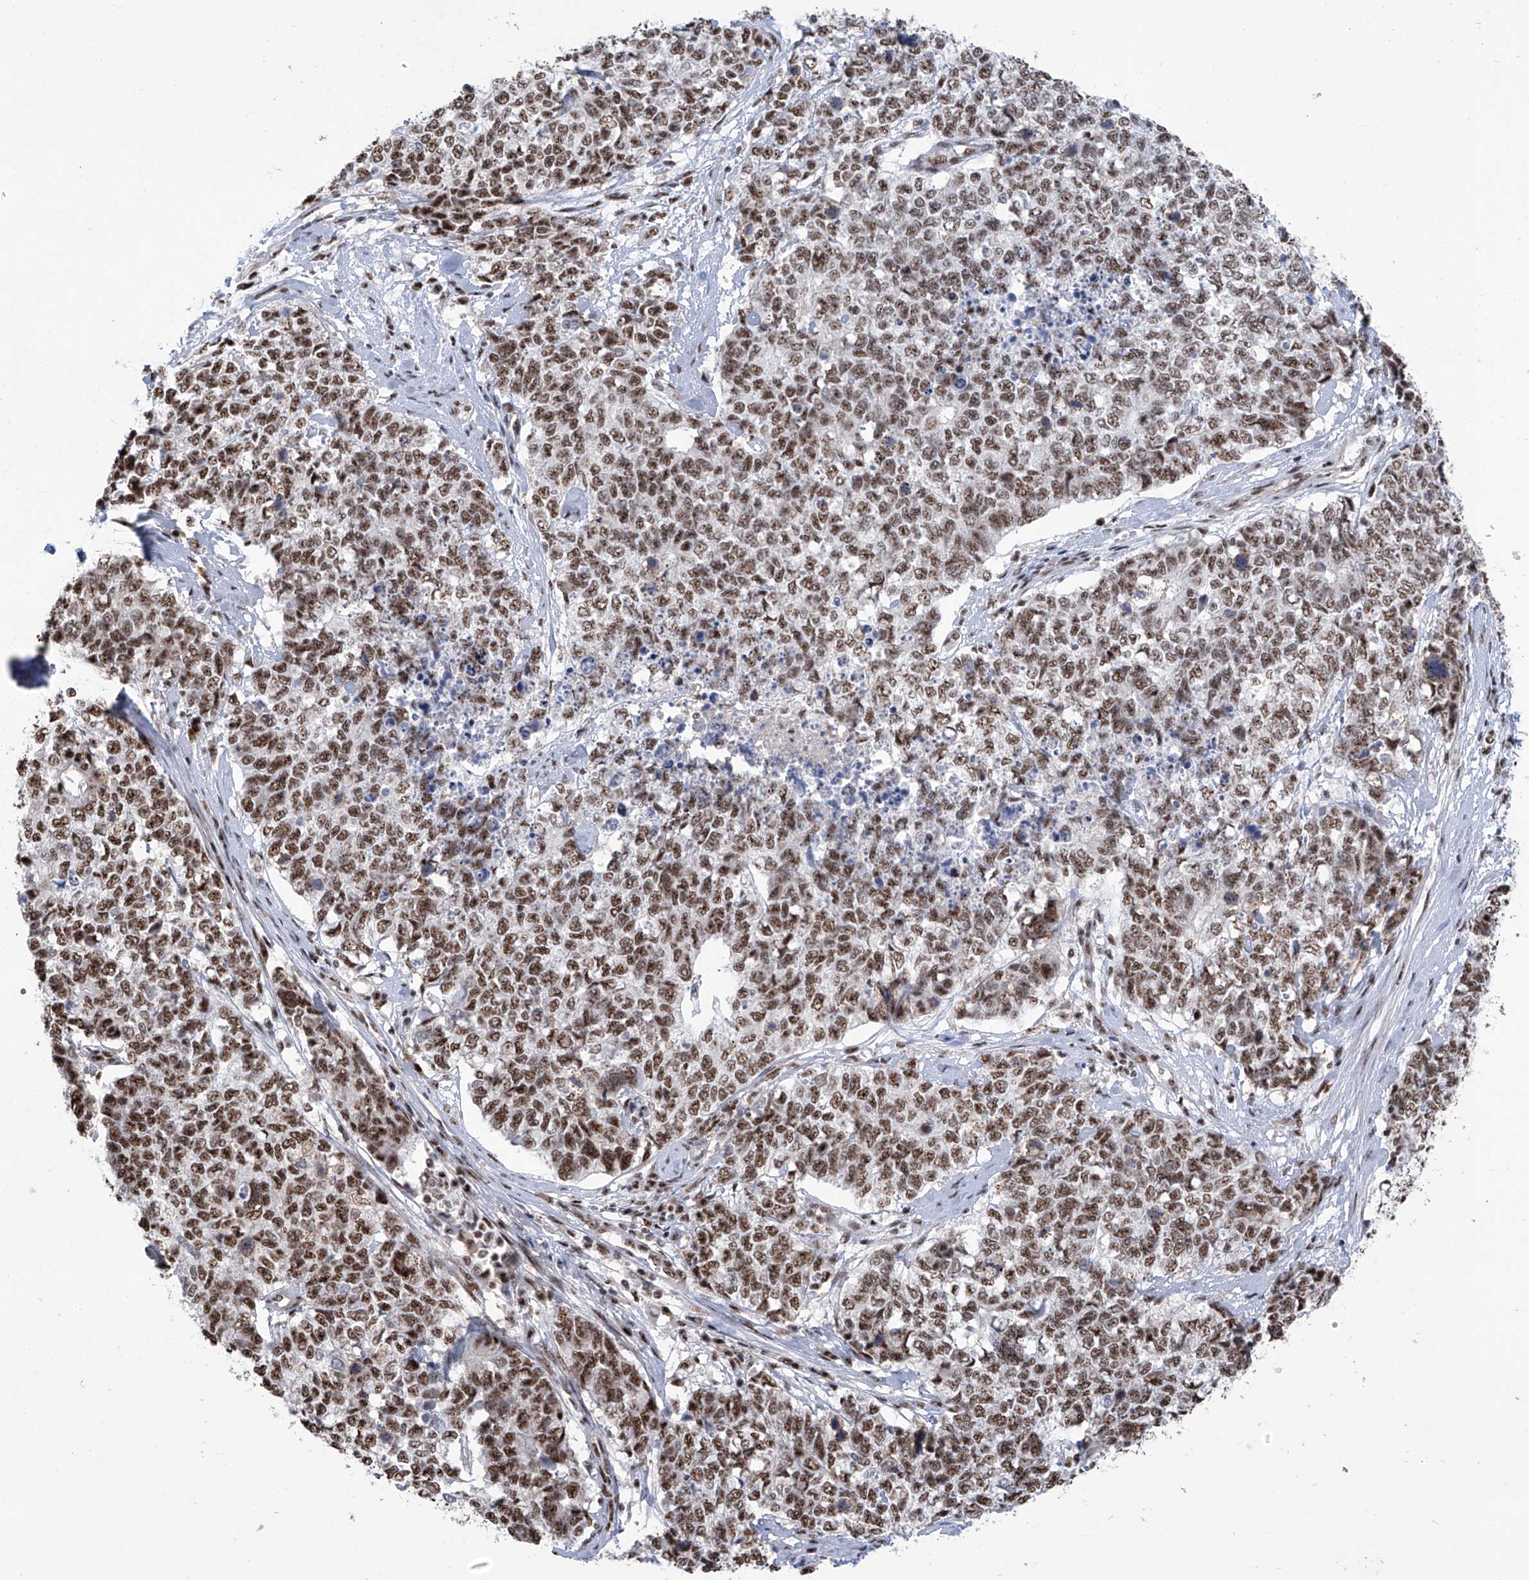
{"staining": {"intensity": "moderate", "quantity": ">75%", "location": "nuclear"}, "tissue": "cervical cancer", "cell_type": "Tumor cells", "image_type": "cancer", "snomed": [{"axis": "morphology", "description": "Squamous cell carcinoma, NOS"}, {"axis": "topography", "description": "Cervix"}], "caption": "This micrograph exhibits cervical cancer (squamous cell carcinoma) stained with immunohistochemistry (IHC) to label a protein in brown. The nuclear of tumor cells show moderate positivity for the protein. Nuclei are counter-stained blue.", "gene": "FBXL4", "patient": {"sex": "female", "age": 63}}